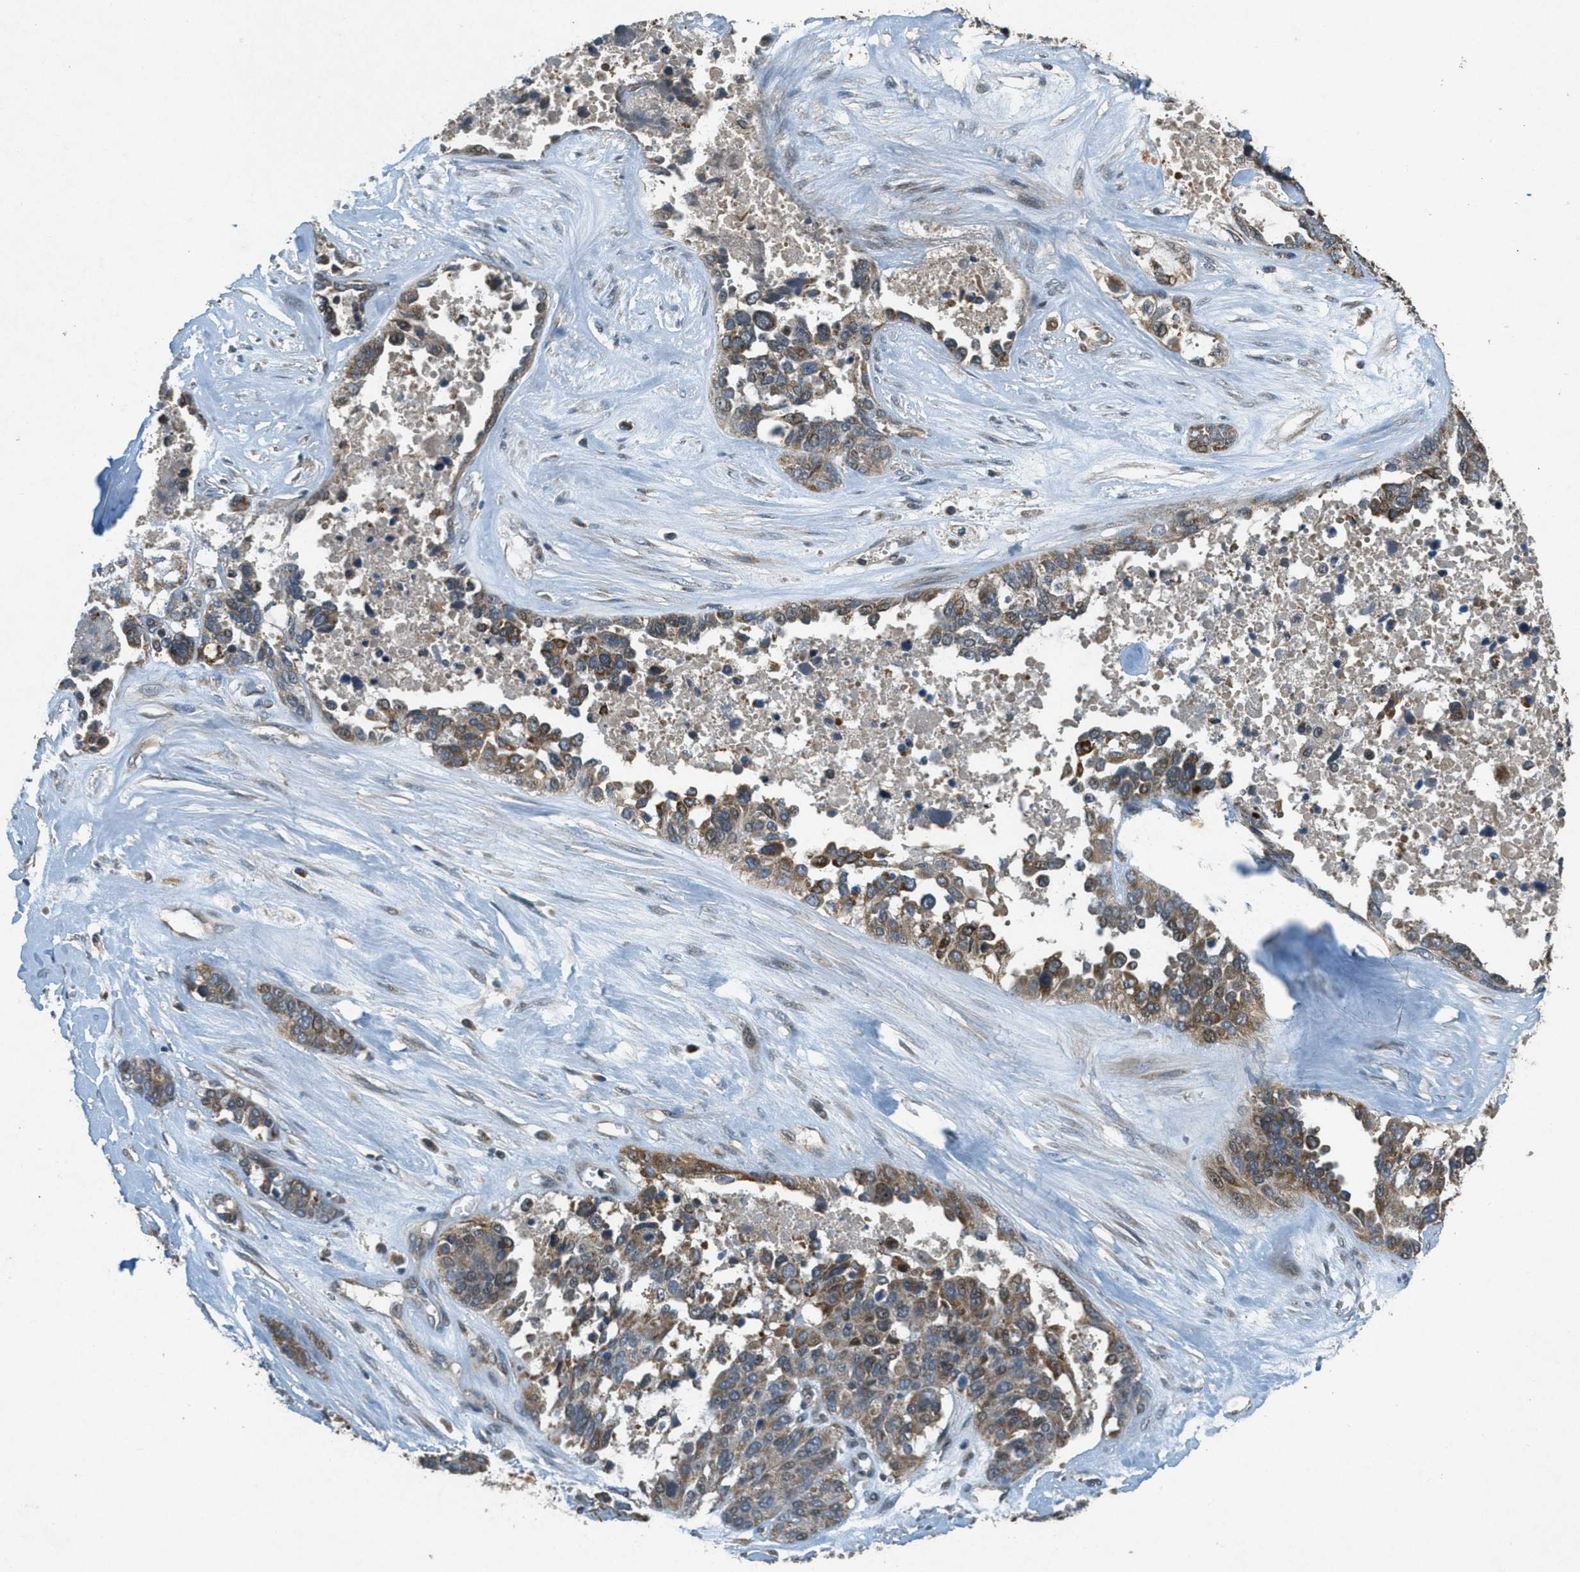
{"staining": {"intensity": "moderate", "quantity": ">75%", "location": "cytoplasmic/membranous"}, "tissue": "ovarian cancer", "cell_type": "Tumor cells", "image_type": "cancer", "snomed": [{"axis": "morphology", "description": "Cystadenocarcinoma, serous, NOS"}, {"axis": "topography", "description": "Ovary"}], "caption": "IHC micrograph of human ovarian cancer (serous cystadenocarcinoma) stained for a protein (brown), which displays medium levels of moderate cytoplasmic/membranous expression in about >75% of tumor cells.", "gene": "PPP1R15A", "patient": {"sex": "female", "age": 44}}